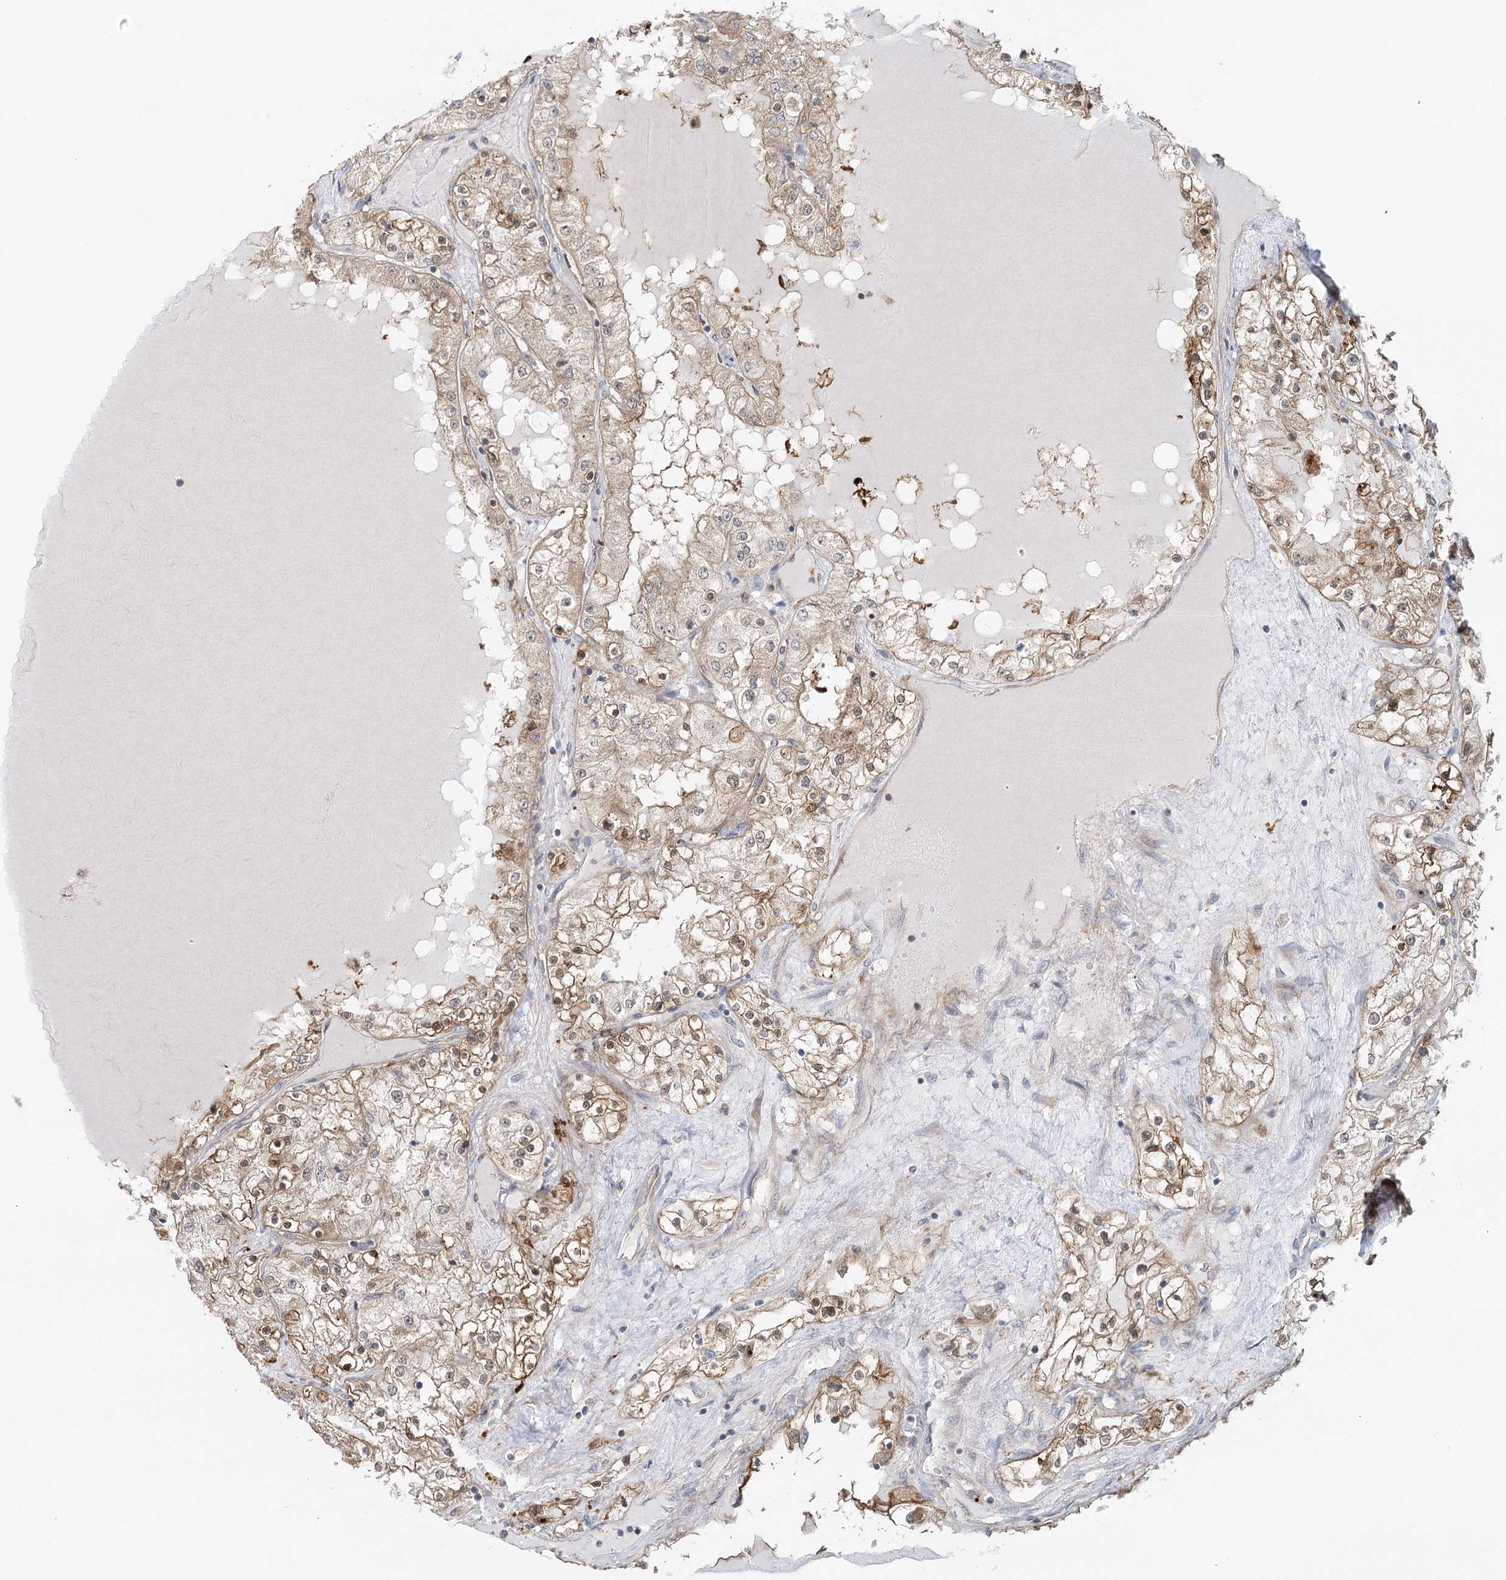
{"staining": {"intensity": "moderate", "quantity": ">75%", "location": "cytoplasmic/membranous,nuclear"}, "tissue": "renal cancer", "cell_type": "Tumor cells", "image_type": "cancer", "snomed": [{"axis": "morphology", "description": "Adenocarcinoma, NOS"}, {"axis": "topography", "description": "Kidney"}], "caption": "A histopathology image of renal adenocarcinoma stained for a protein reveals moderate cytoplasmic/membranous and nuclear brown staining in tumor cells.", "gene": "GBE1", "patient": {"sex": "male", "age": 68}}